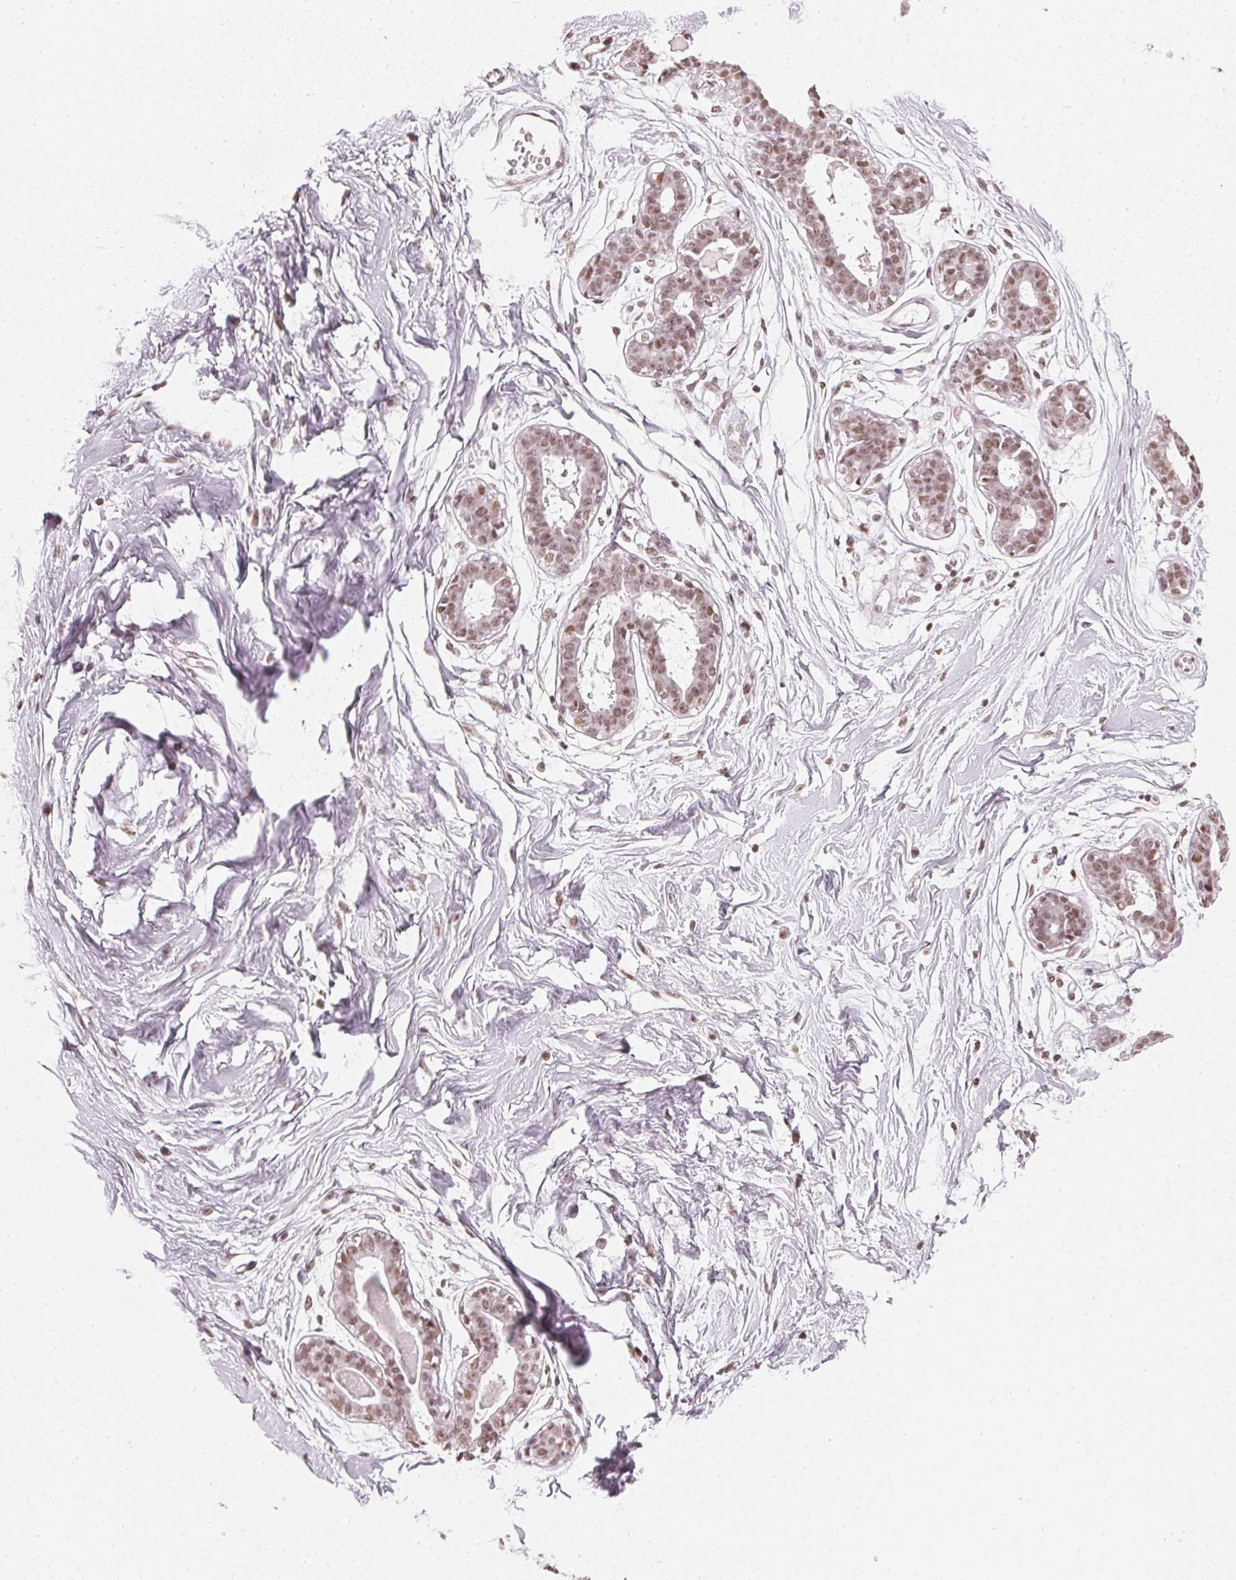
{"staining": {"intensity": "weak", "quantity": "<25%", "location": "nuclear"}, "tissue": "breast", "cell_type": "Adipocytes", "image_type": "normal", "snomed": [{"axis": "morphology", "description": "Normal tissue, NOS"}, {"axis": "topography", "description": "Breast"}], "caption": "The immunohistochemistry image has no significant positivity in adipocytes of breast. (DAB (3,3'-diaminobenzidine) immunohistochemistry (IHC) with hematoxylin counter stain).", "gene": "DNAJC6", "patient": {"sex": "female", "age": 45}}